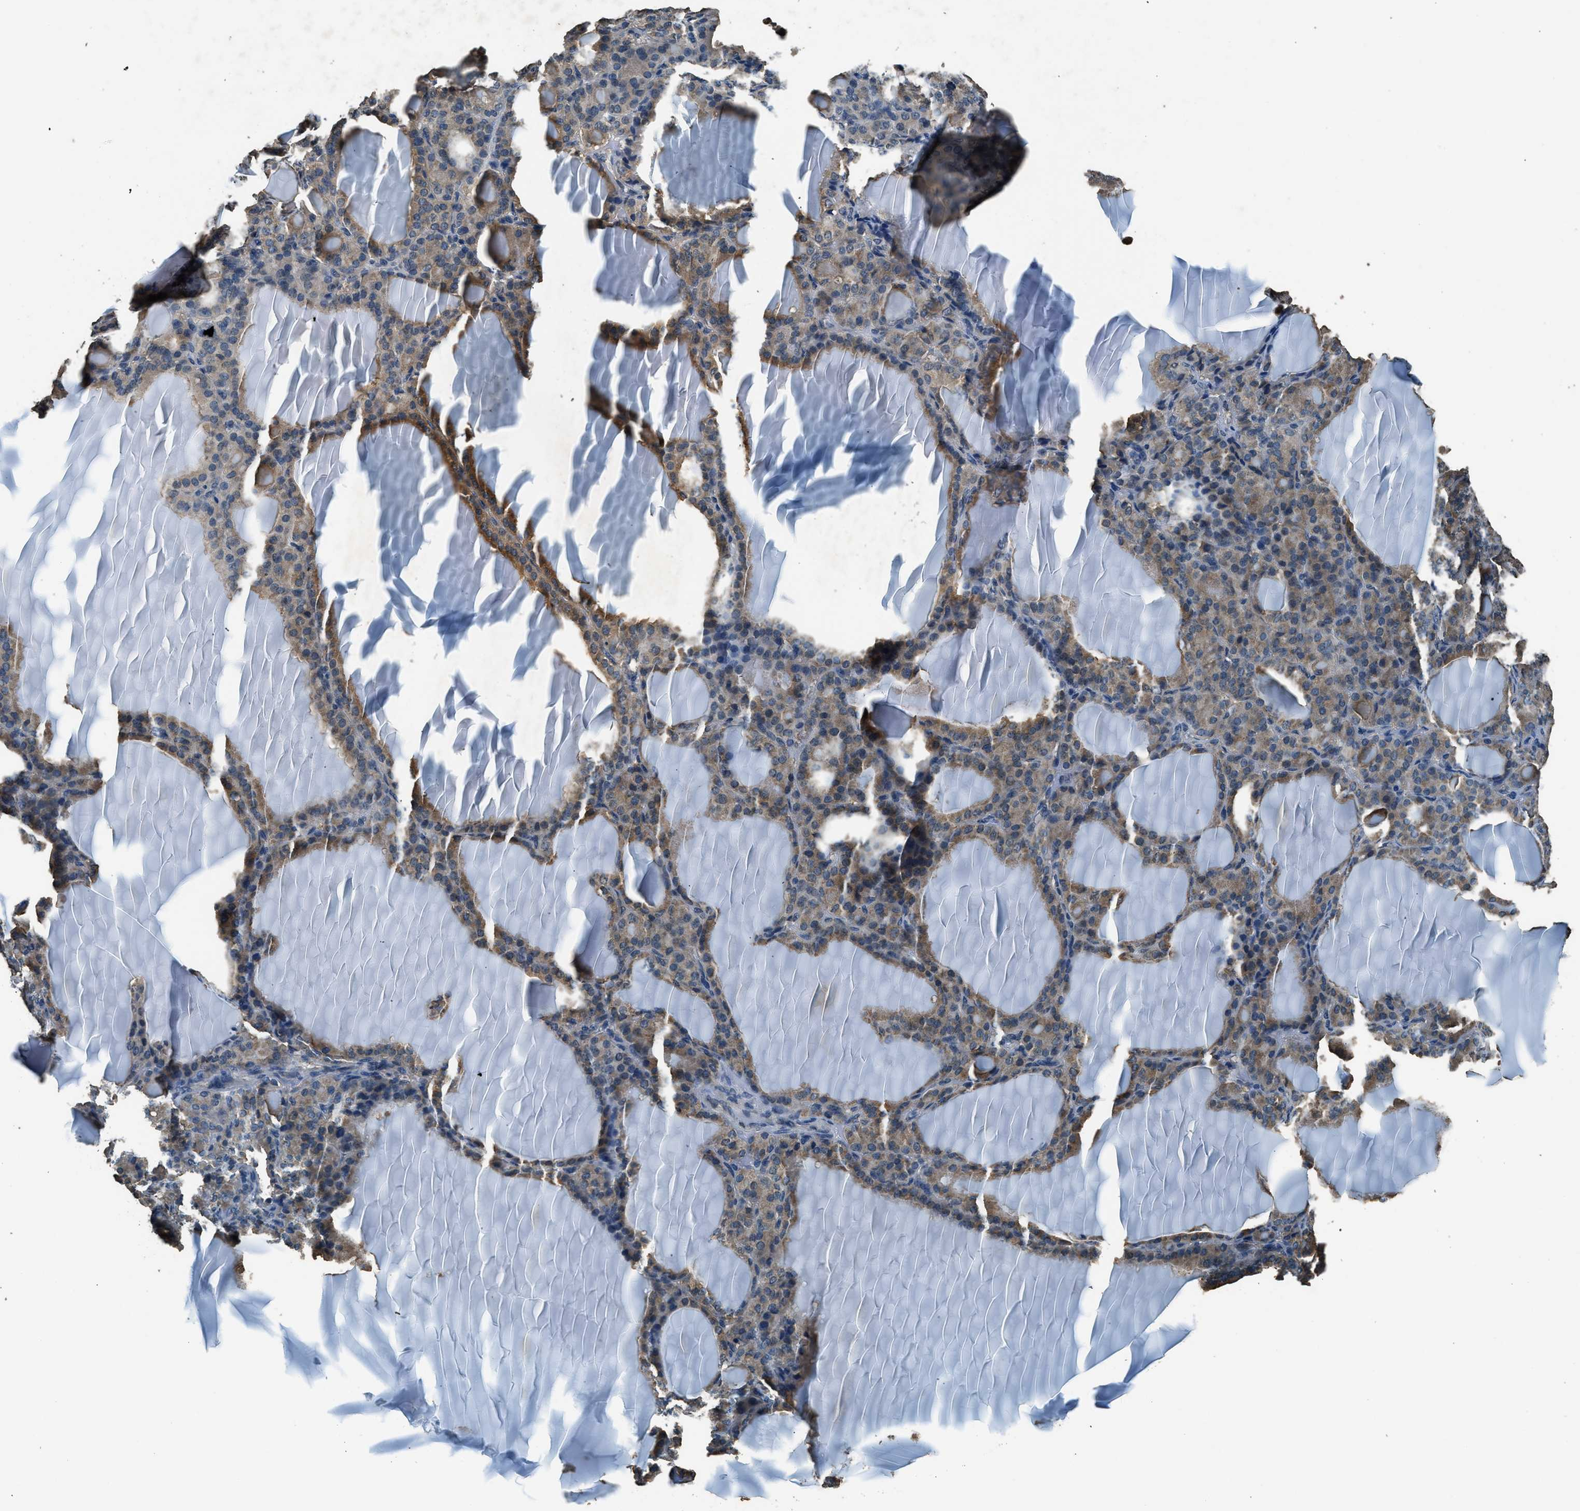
{"staining": {"intensity": "moderate", "quantity": ">75%", "location": "cytoplasmic/membranous"}, "tissue": "thyroid gland", "cell_type": "Glandular cells", "image_type": "normal", "snomed": [{"axis": "morphology", "description": "Normal tissue, NOS"}, {"axis": "topography", "description": "Thyroid gland"}], "caption": "Immunohistochemistry (IHC) staining of benign thyroid gland, which shows medium levels of moderate cytoplasmic/membranous expression in approximately >75% of glandular cells indicating moderate cytoplasmic/membranous protein expression. The staining was performed using DAB (brown) for protein detection and nuclei were counterstained in hematoxylin (blue).", "gene": "SALL3", "patient": {"sex": "female", "age": 28}}